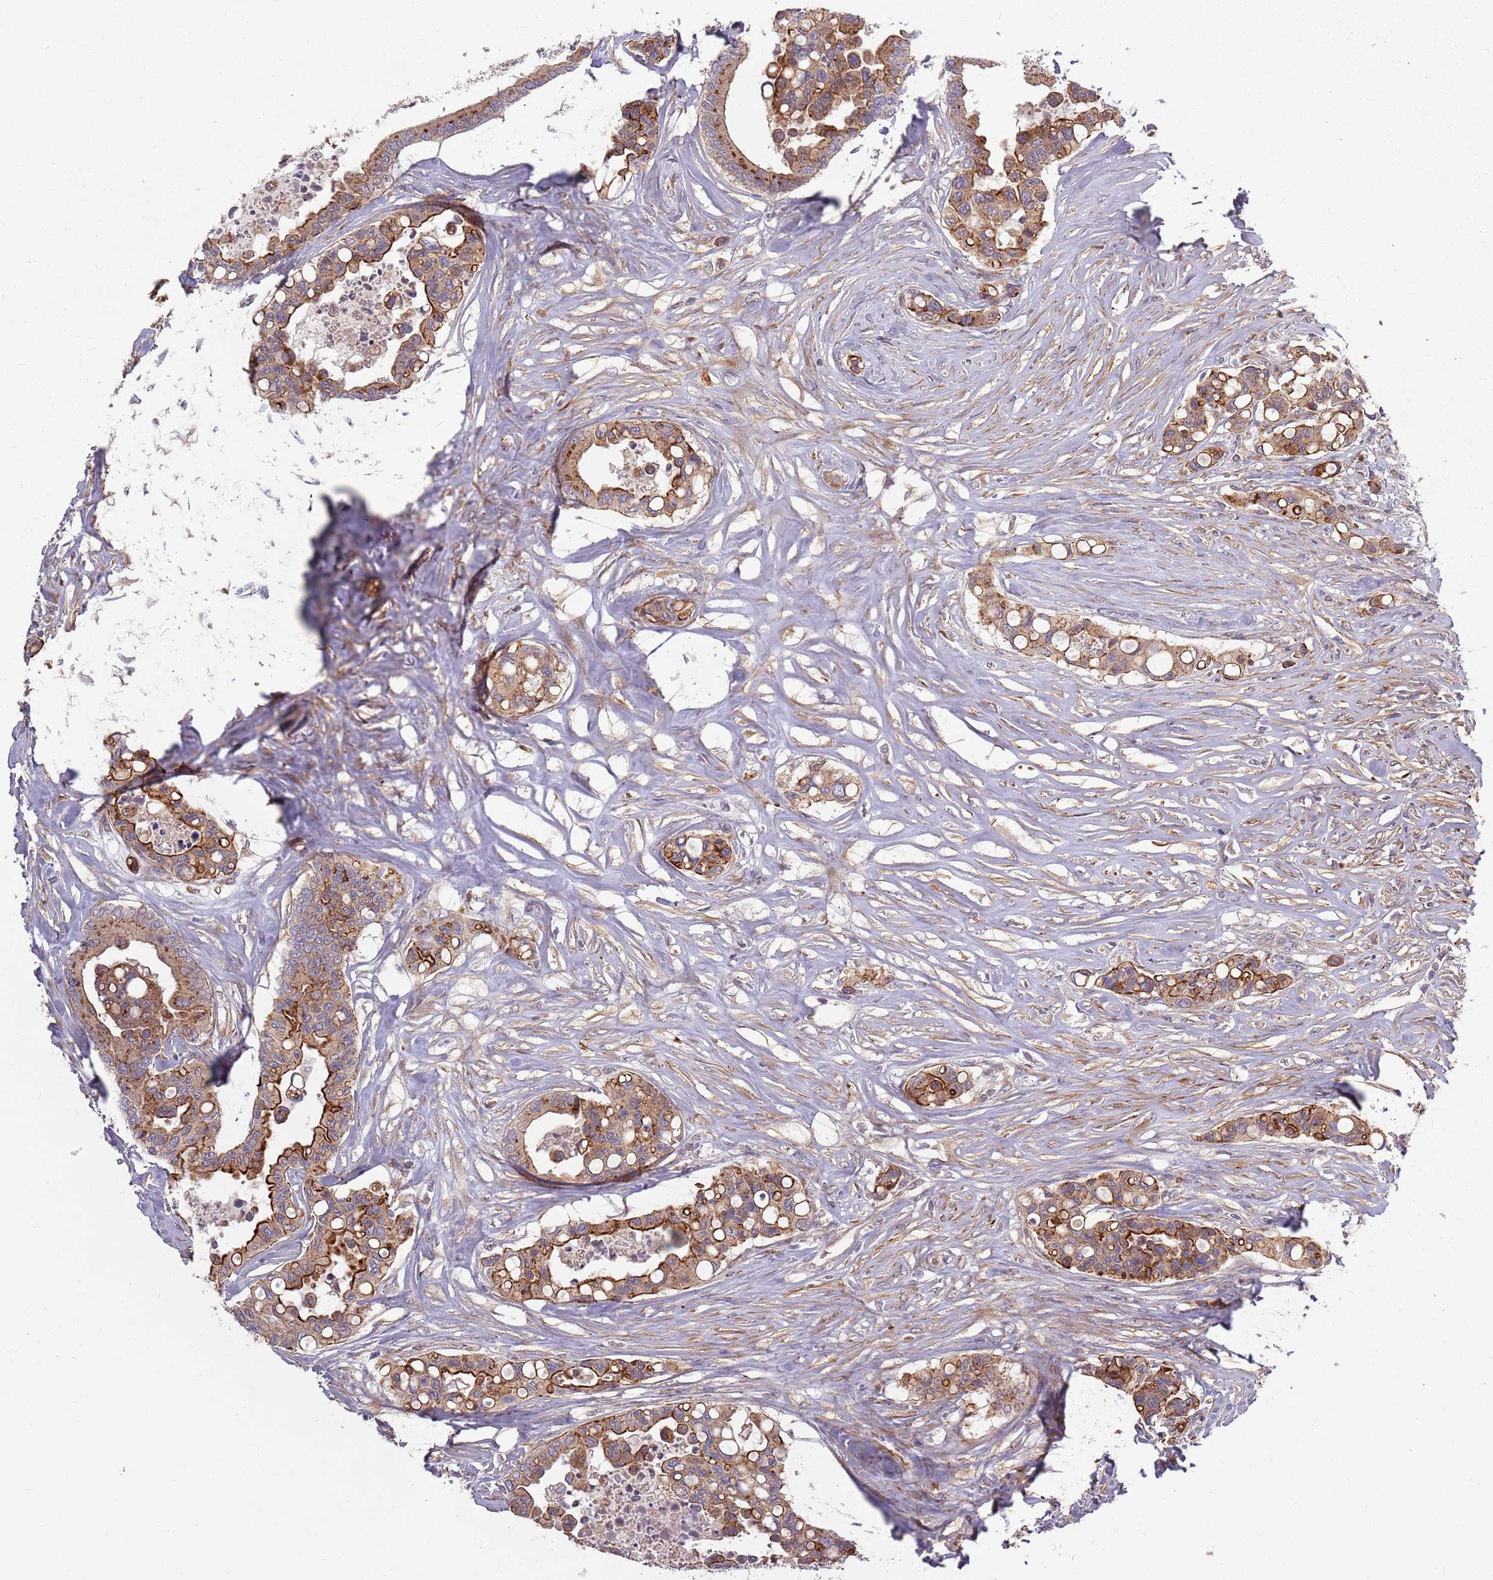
{"staining": {"intensity": "strong", "quantity": "25%-75%", "location": "cytoplasmic/membranous"}, "tissue": "colorectal cancer", "cell_type": "Tumor cells", "image_type": "cancer", "snomed": [{"axis": "morphology", "description": "Adenocarcinoma, NOS"}, {"axis": "topography", "description": "Colon"}], "caption": "DAB immunohistochemical staining of colorectal cancer demonstrates strong cytoplasmic/membranous protein positivity in about 25%-75% of tumor cells.", "gene": "PLD6", "patient": {"sex": "male", "age": 82}}